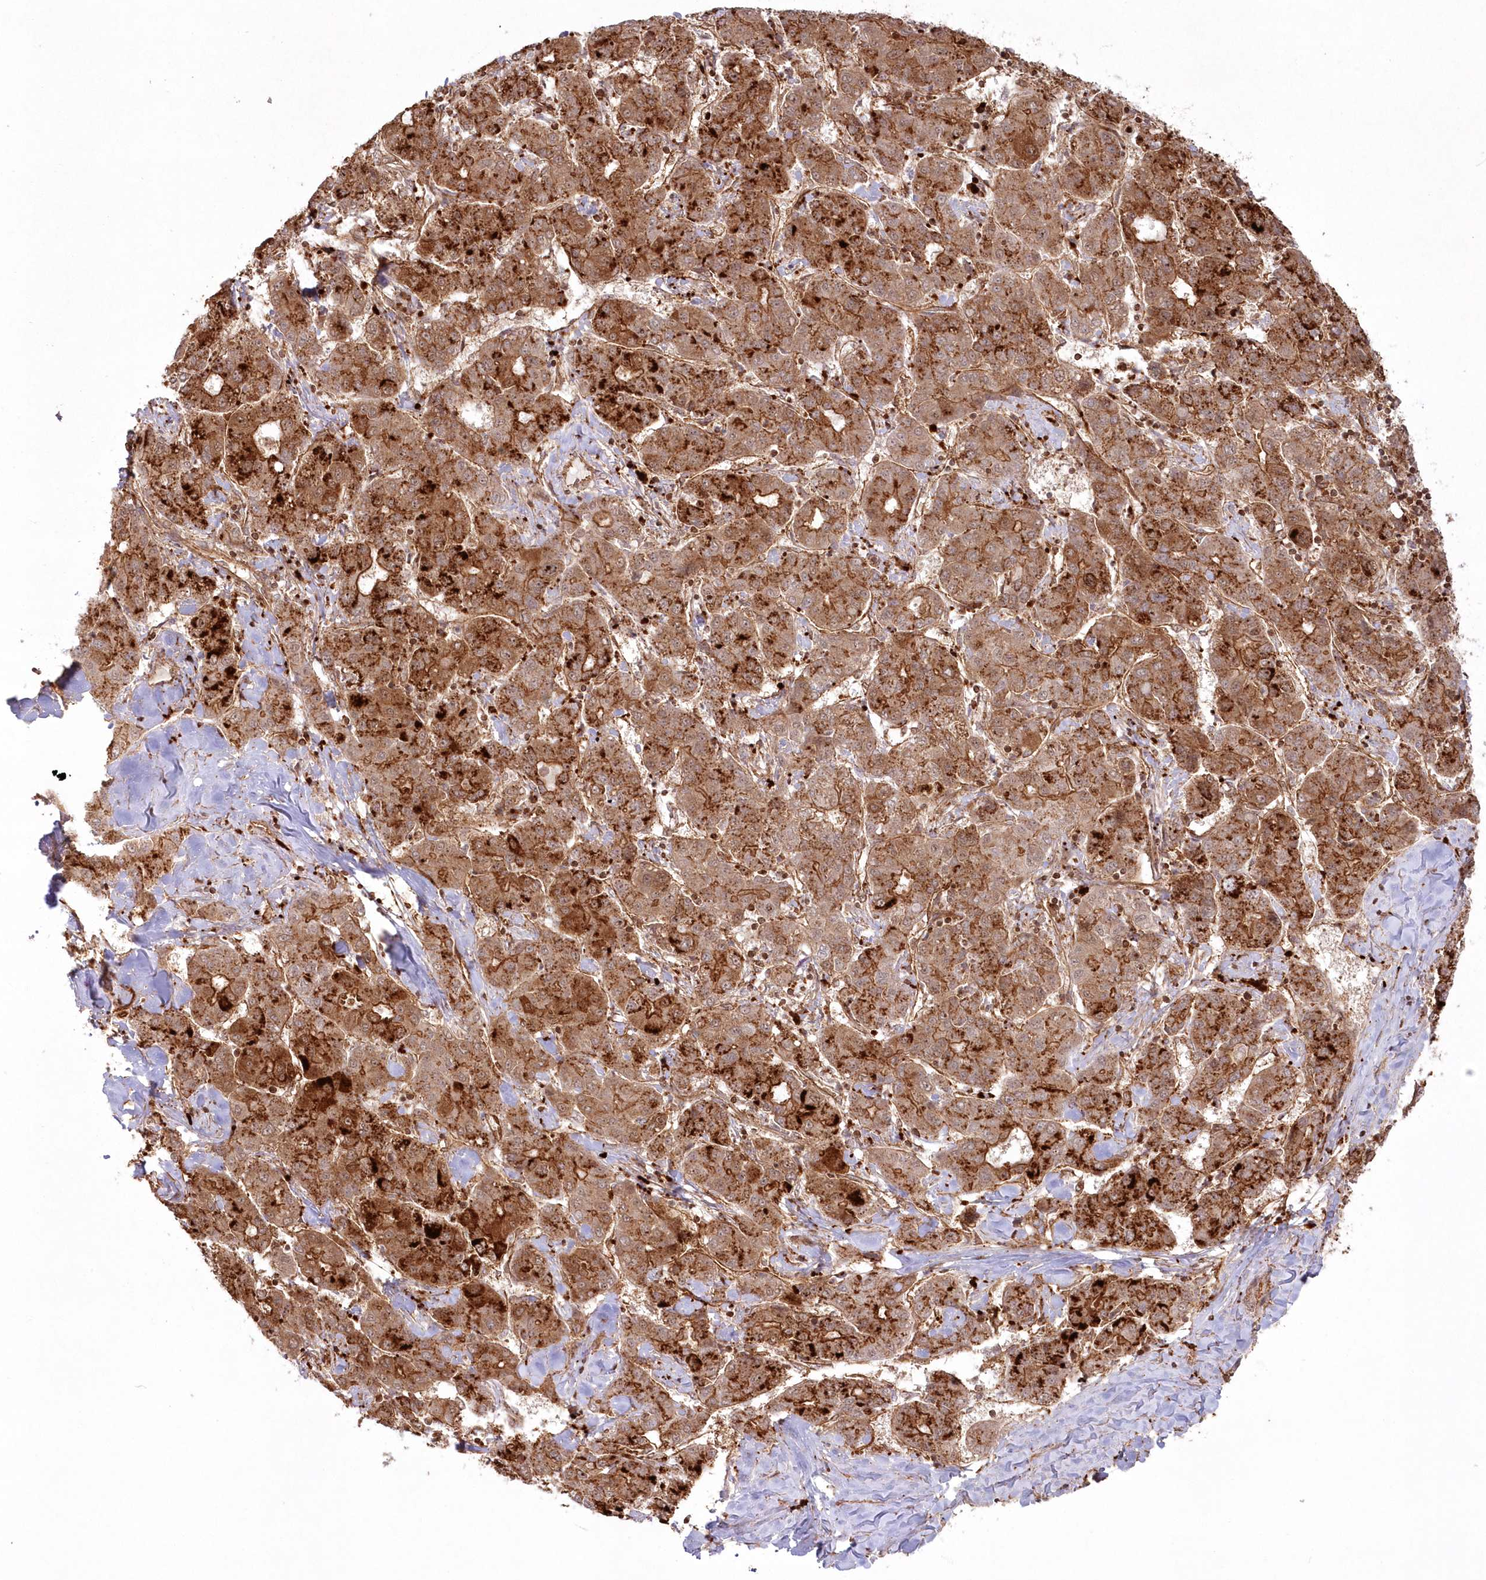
{"staining": {"intensity": "strong", "quantity": ">75%", "location": "cytoplasmic/membranous"}, "tissue": "liver cancer", "cell_type": "Tumor cells", "image_type": "cancer", "snomed": [{"axis": "morphology", "description": "Carcinoma, Hepatocellular, NOS"}, {"axis": "topography", "description": "Liver"}], "caption": "Liver cancer (hepatocellular carcinoma) stained with DAB (3,3'-diaminobenzidine) immunohistochemistry demonstrates high levels of strong cytoplasmic/membranous expression in about >75% of tumor cells.", "gene": "RGCC", "patient": {"sex": "male", "age": 65}}